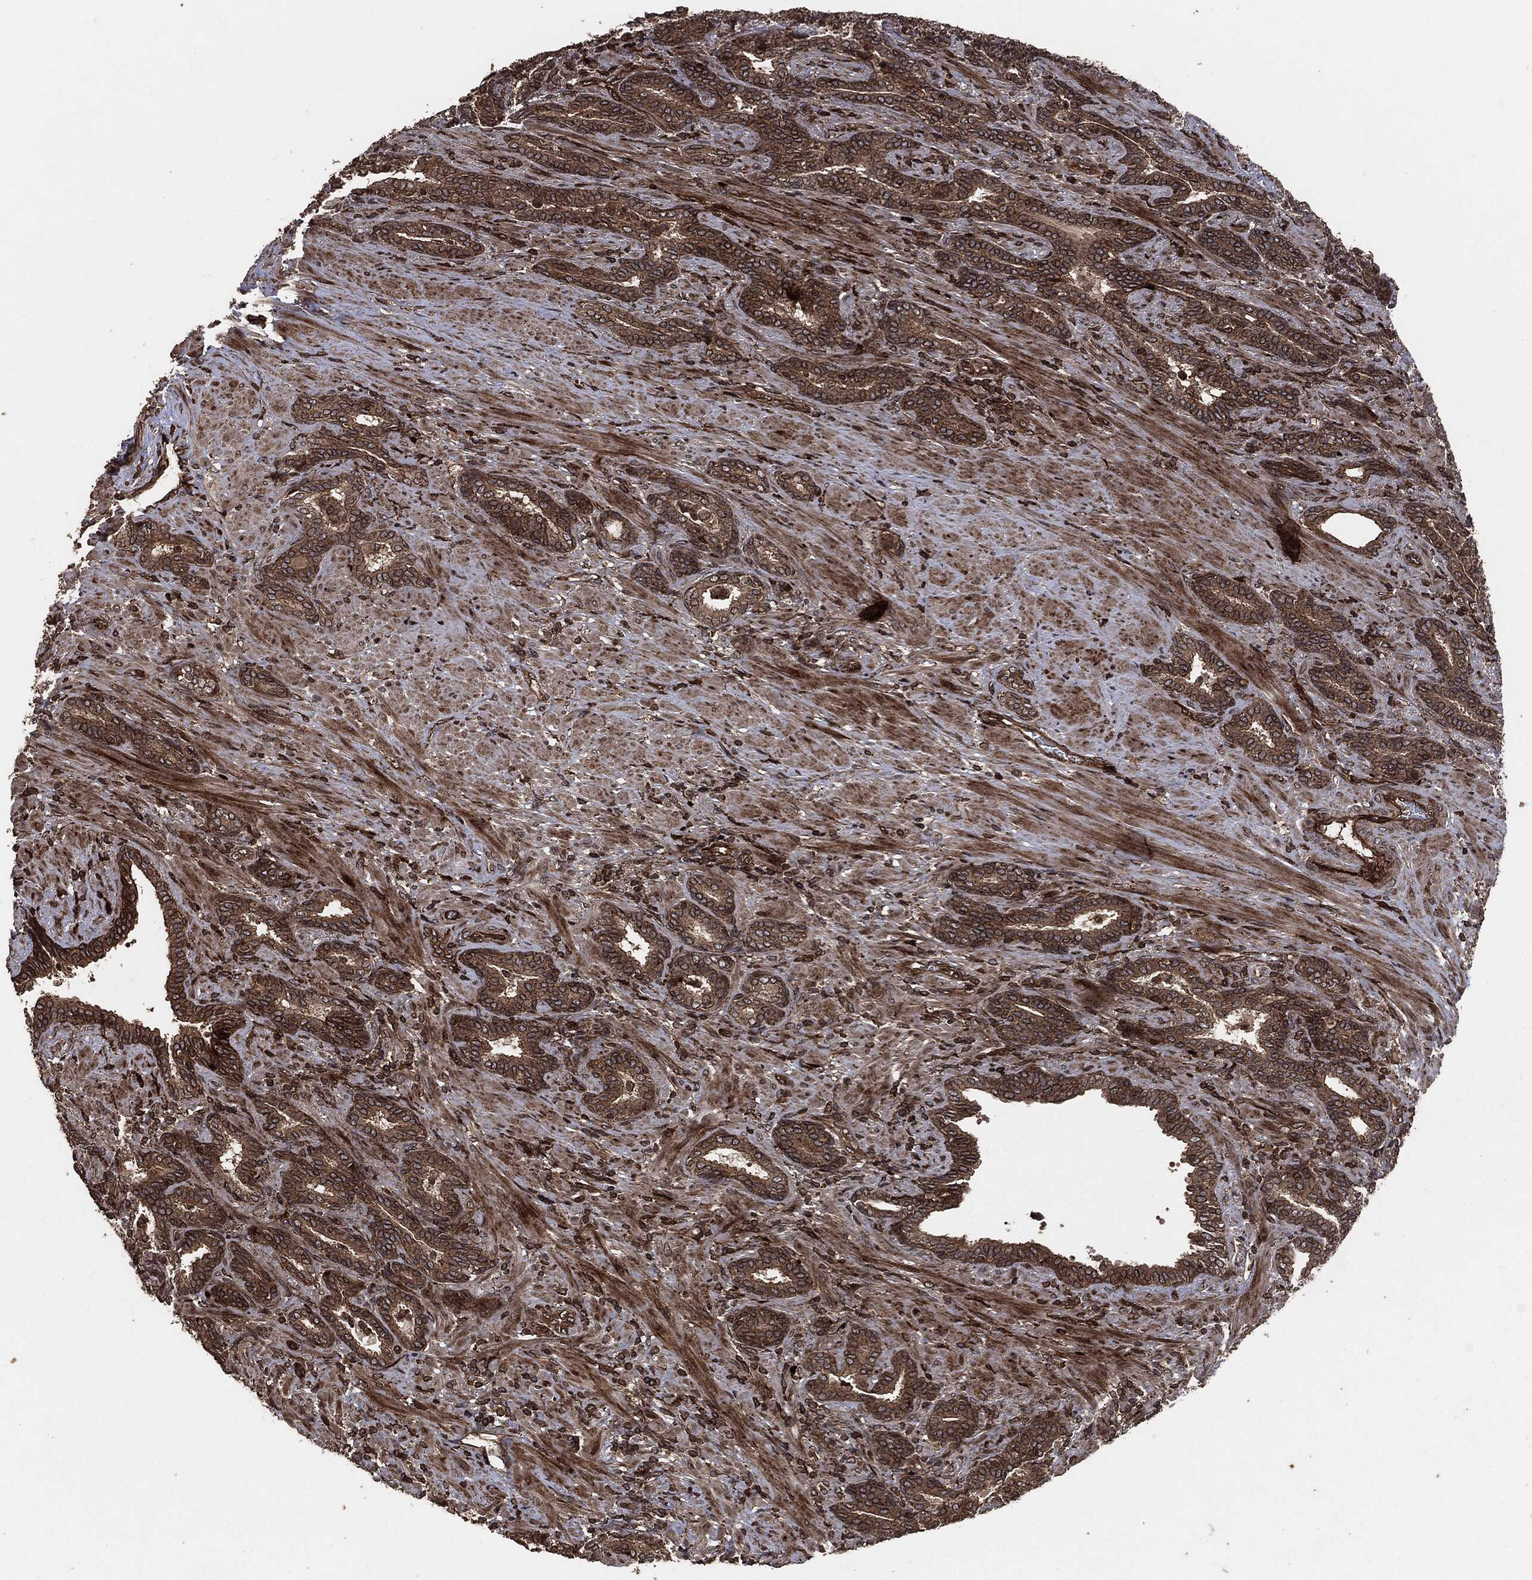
{"staining": {"intensity": "moderate", "quantity": ">75%", "location": "cytoplasmic/membranous"}, "tissue": "prostate cancer", "cell_type": "Tumor cells", "image_type": "cancer", "snomed": [{"axis": "morphology", "description": "Adenocarcinoma, Low grade"}, {"axis": "topography", "description": "Prostate"}], "caption": "A photomicrograph showing moderate cytoplasmic/membranous expression in approximately >75% of tumor cells in adenocarcinoma (low-grade) (prostate), as visualized by brown immunohistochemical staining.", "gene": "IFIT1", "patient": {"sex": "male", "age": 68}}